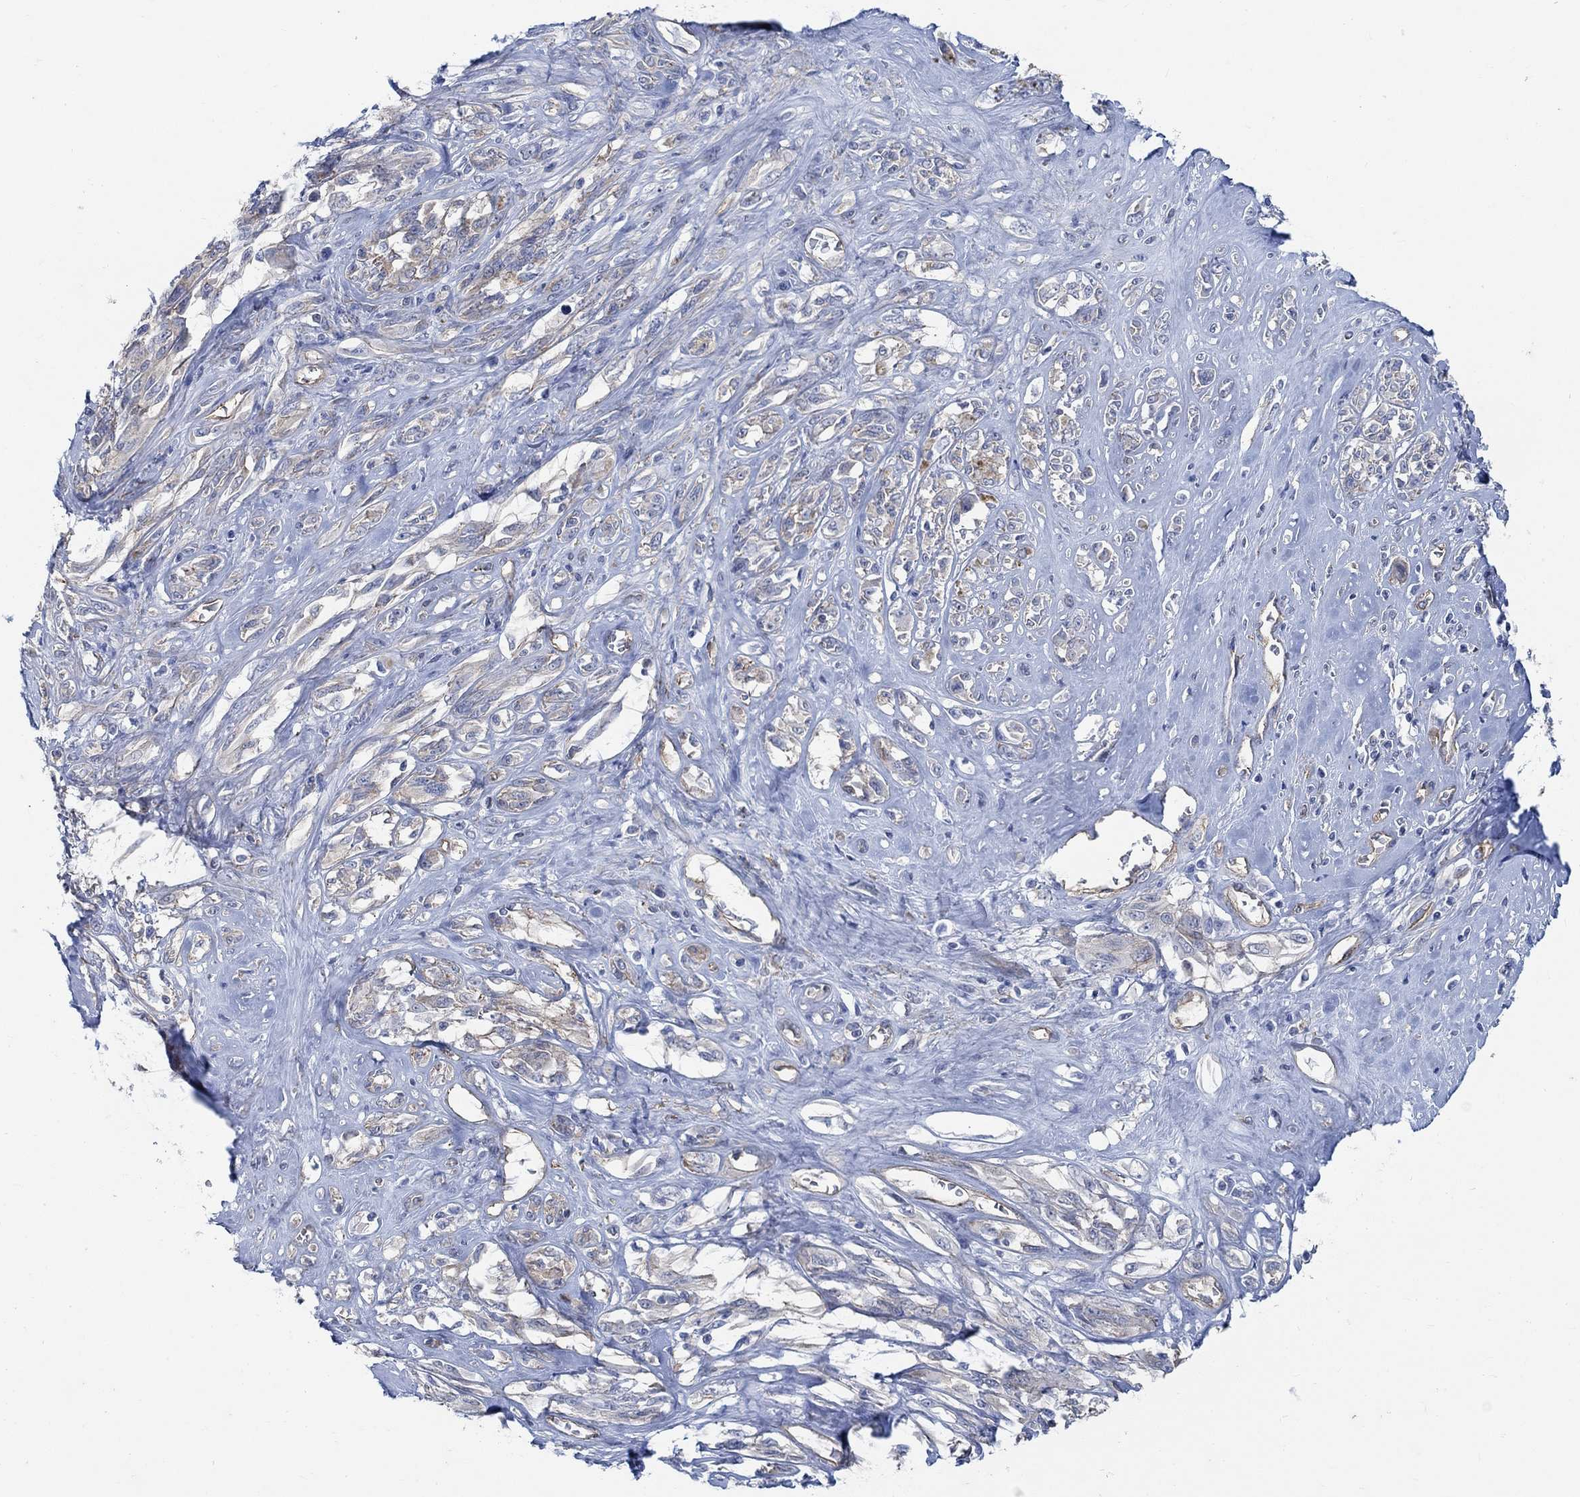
{"staining": {"intensity": "weak", "quantity": "<25%", "location": "cytoplasmic/membranous"}, "tissue": "melanoma", "cell_type": "Tumor cells", "image_type": "cancer", "snomed": [{"axis": "morphology", "description": "Malignant melanoma, NOS"}, {"axis": "topography", "description": "Skin"}], "caption": "High power microscopy micrograph of an immunohistochemistry image of malignant melanoma, revealing no significant positivity in tumor cells.", "gene": "TMEM198", "patient": {"sex": "female", "age": 91}}